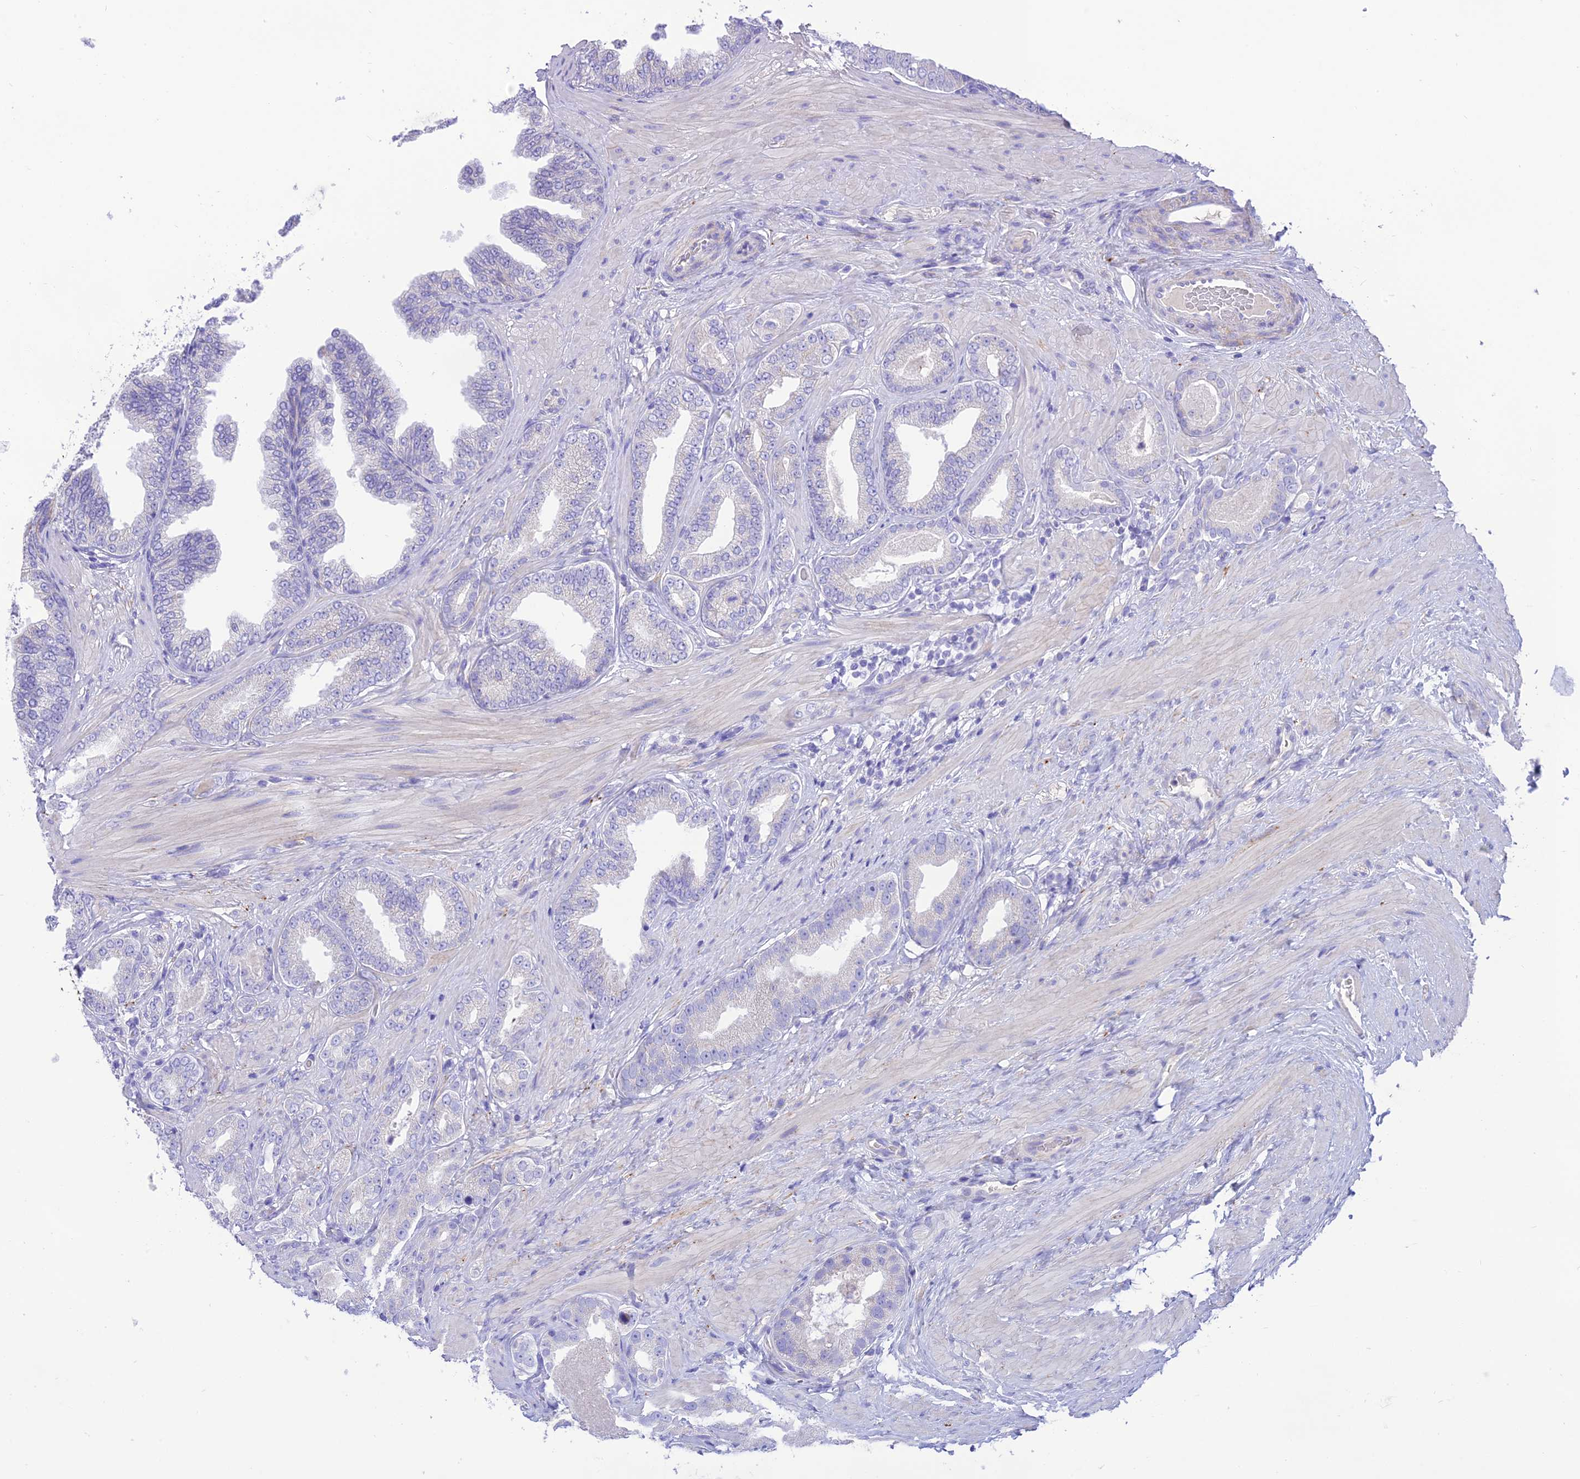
{"staining": {"intensity": "negative", "quantity": "none", "location": "none"}, "tissue": "prostate cancer", "cell_type": "Tumor cells", "image_type": "cancer", "snomed": [{"axis": "morphology", "description": "Adenocarcinoma, Low grade"}, {"axis": "topography", "description": "Prostate"}], "caption": "Immunohistochemistry image of human prostate low-grade adenocarcinoma stained for a protein (brown), which displays no expression in tumor cells.", "gene": "HSD17B2", "patient": {"sex": "male", "age": 63}}